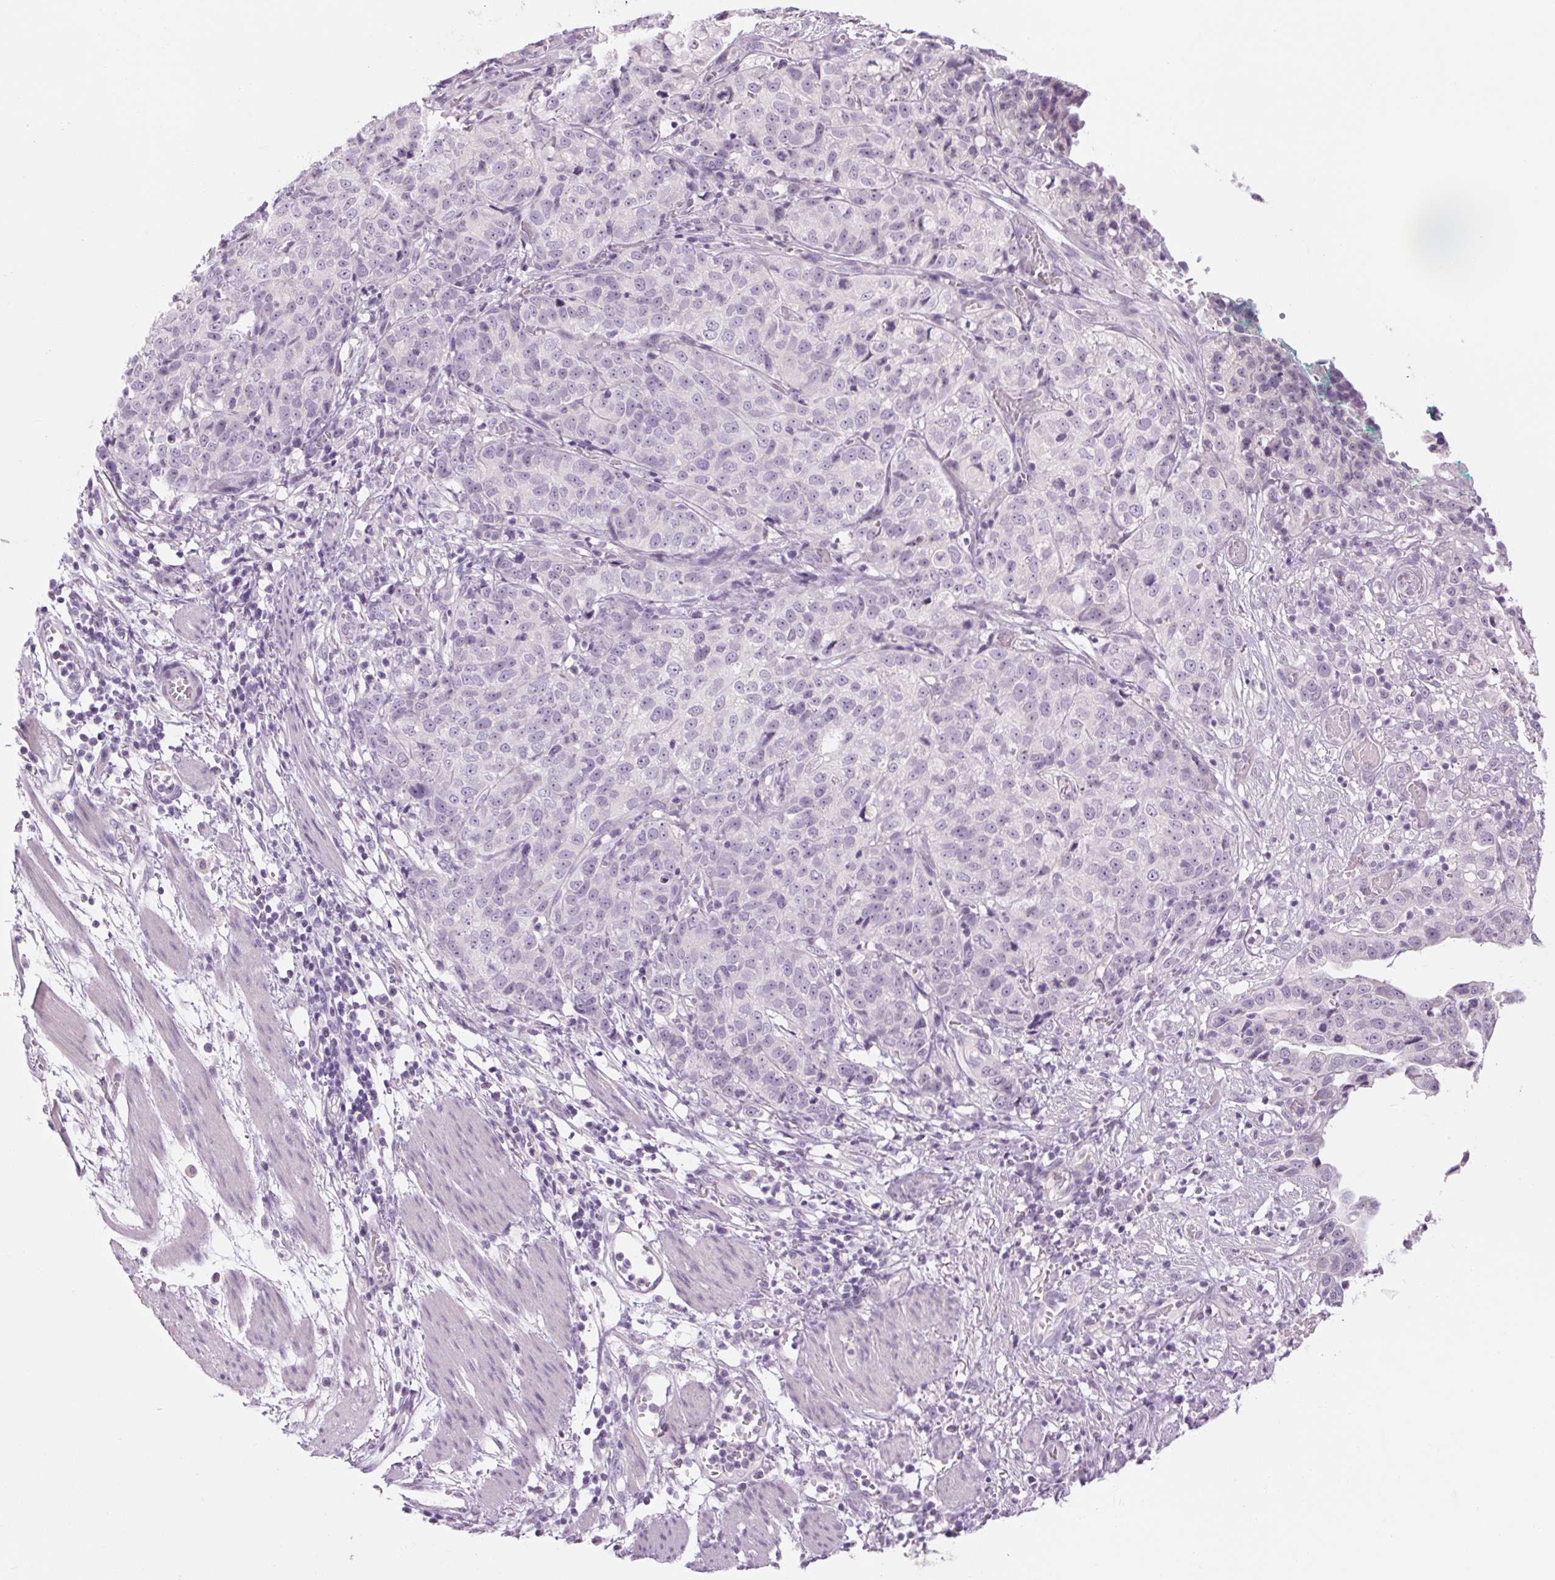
{"staining": {"intensity": "negative", "quantity": "none", "location": "none"}, "tissue": "stomach cancer", "cell_type": "Tumor cells", "image_type": "cancer", "snomed": [{"axis": "morphology", "description": "Adenocarcinoma, NOS"}, {"axis": "topography", "description": "Stomach, upper"}], "caption": "IHC micrograph of stomach cancer (adenocarcinoma) stained for a protein (brown), which reveals no expression in tumor cells.", "gene": "RPTN", "patient": {"sex": "female", "age": 67}}